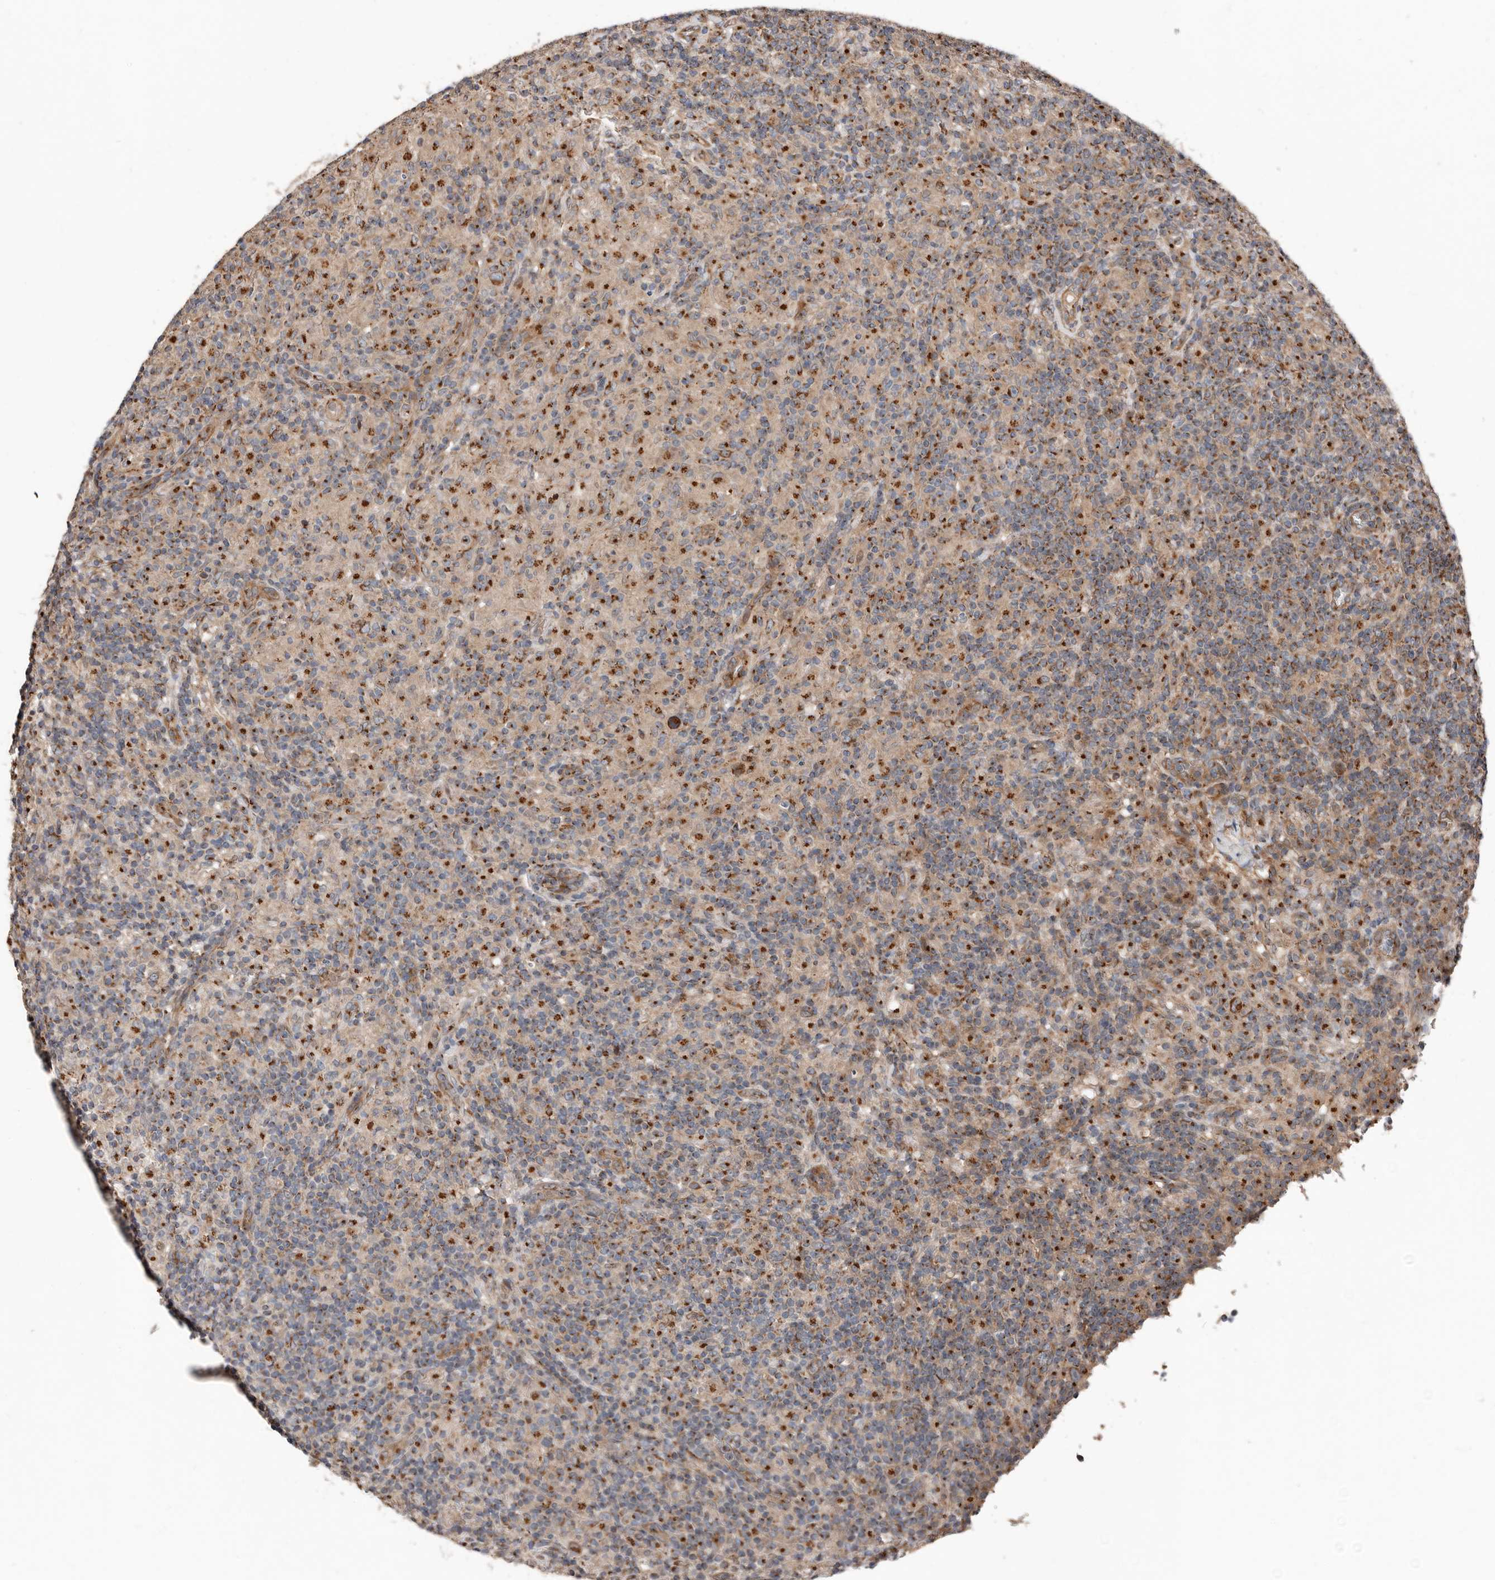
{"staining": {"intensity": "moderate", "quantity": ">75%", "location": "cytoplasmic/membranous"}, "tissue": "lymphoma", "cell_type": "Tumor cells", "image_type": "cancer", "snomed": [{"axis": "morphology", "description": "Hodgkin's disease, NOS"}, {"axis": "topography", "description": "Lymph node"}], "caption": "The immunohistochemical stain labels moderate cytoplasmic/membranous expression in tumor cells of lymphoma tissue.", "gene": "COG1", "patient": {"sex": "male", "age": 70}}